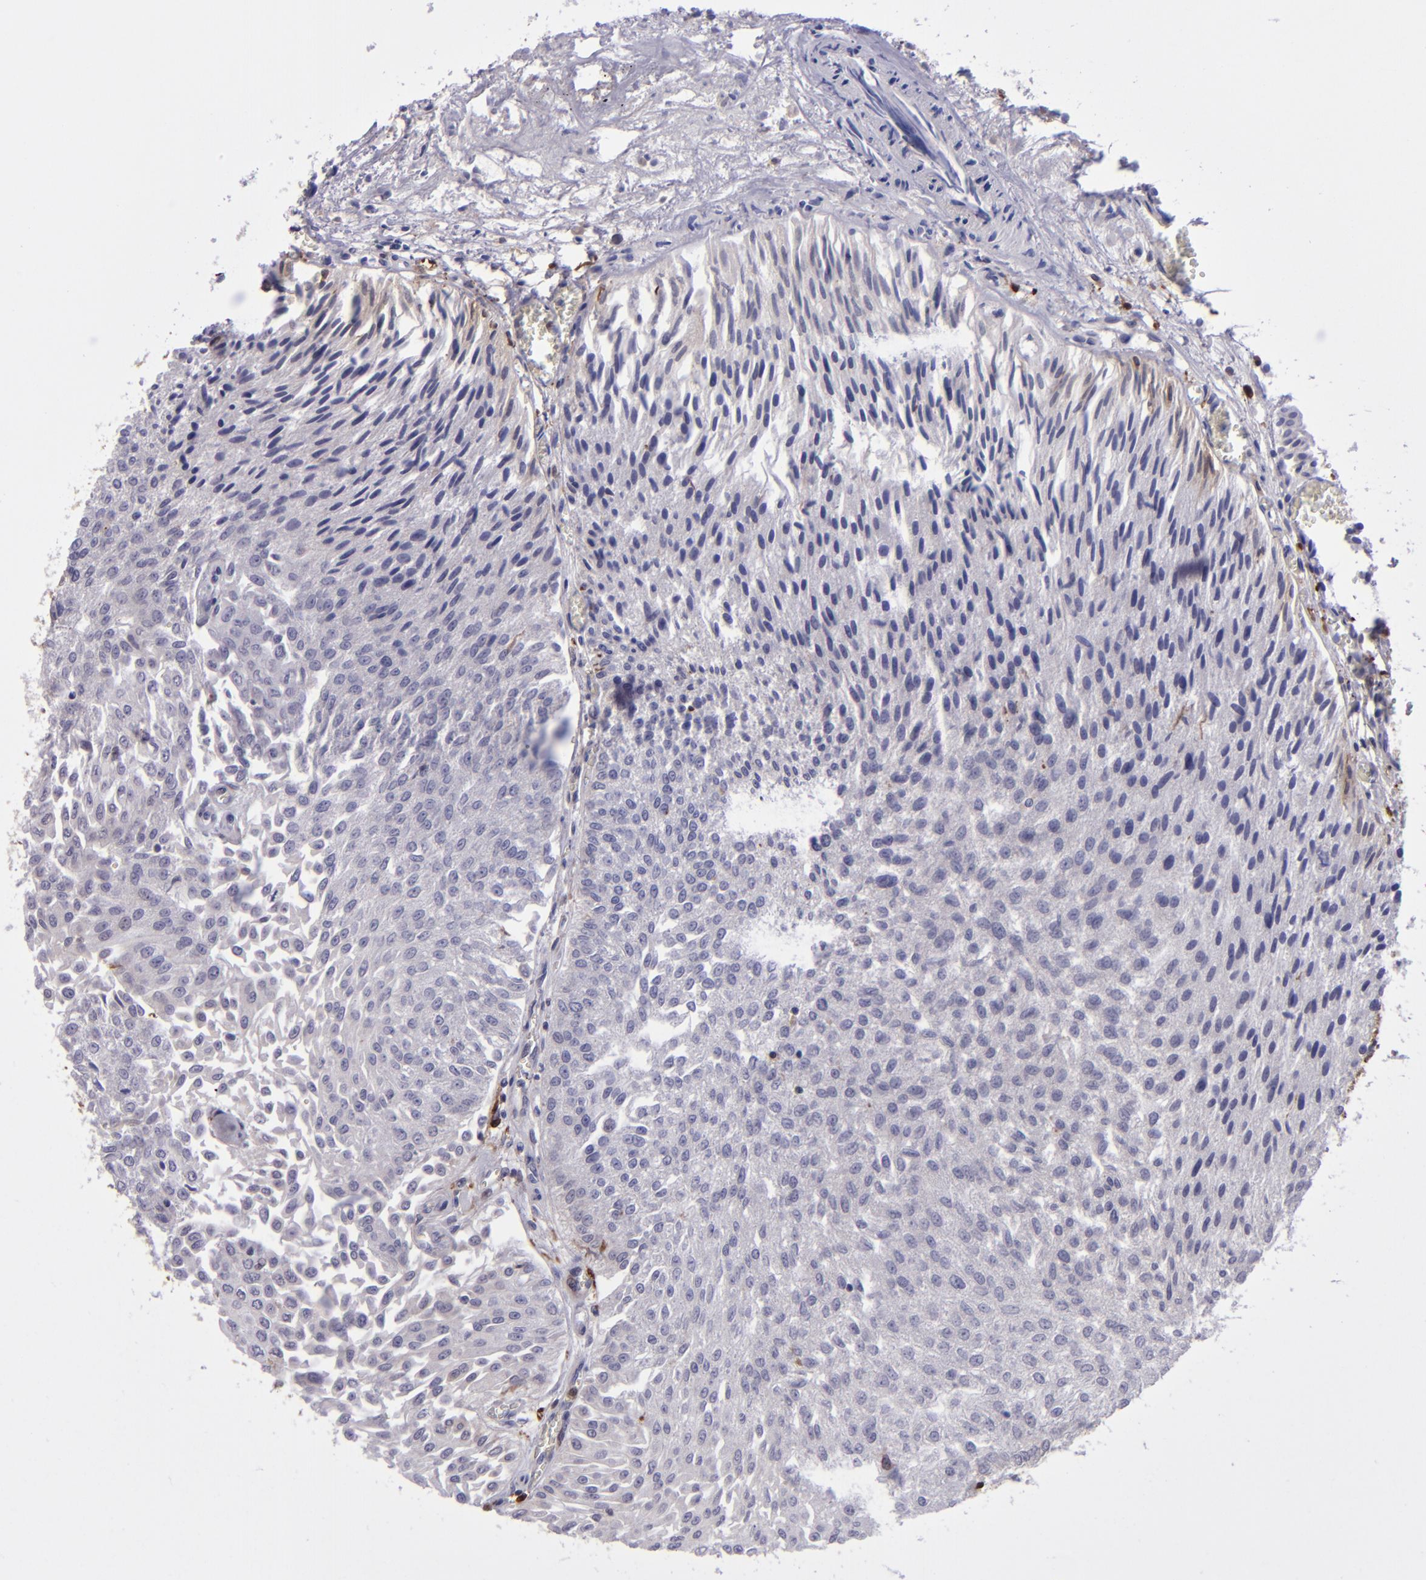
{"staining": {"intensity": "negative", "quantity": "none", "location": "none"}, "tissue": "urothelial cancer", "cell_type": "Tumor cells", "image_type": "cancer", "snomed": [{"axis": "morphology", "description": "Urothelial carcinoma, Low grade"}, {"axis": "topography", "description": "Urinary bladder"}], "caption": "There is no significant positivity in tumor cells of urothelial cancer.", "gene": "TYMP", "patient": {"sex": "male", "age": 86}}